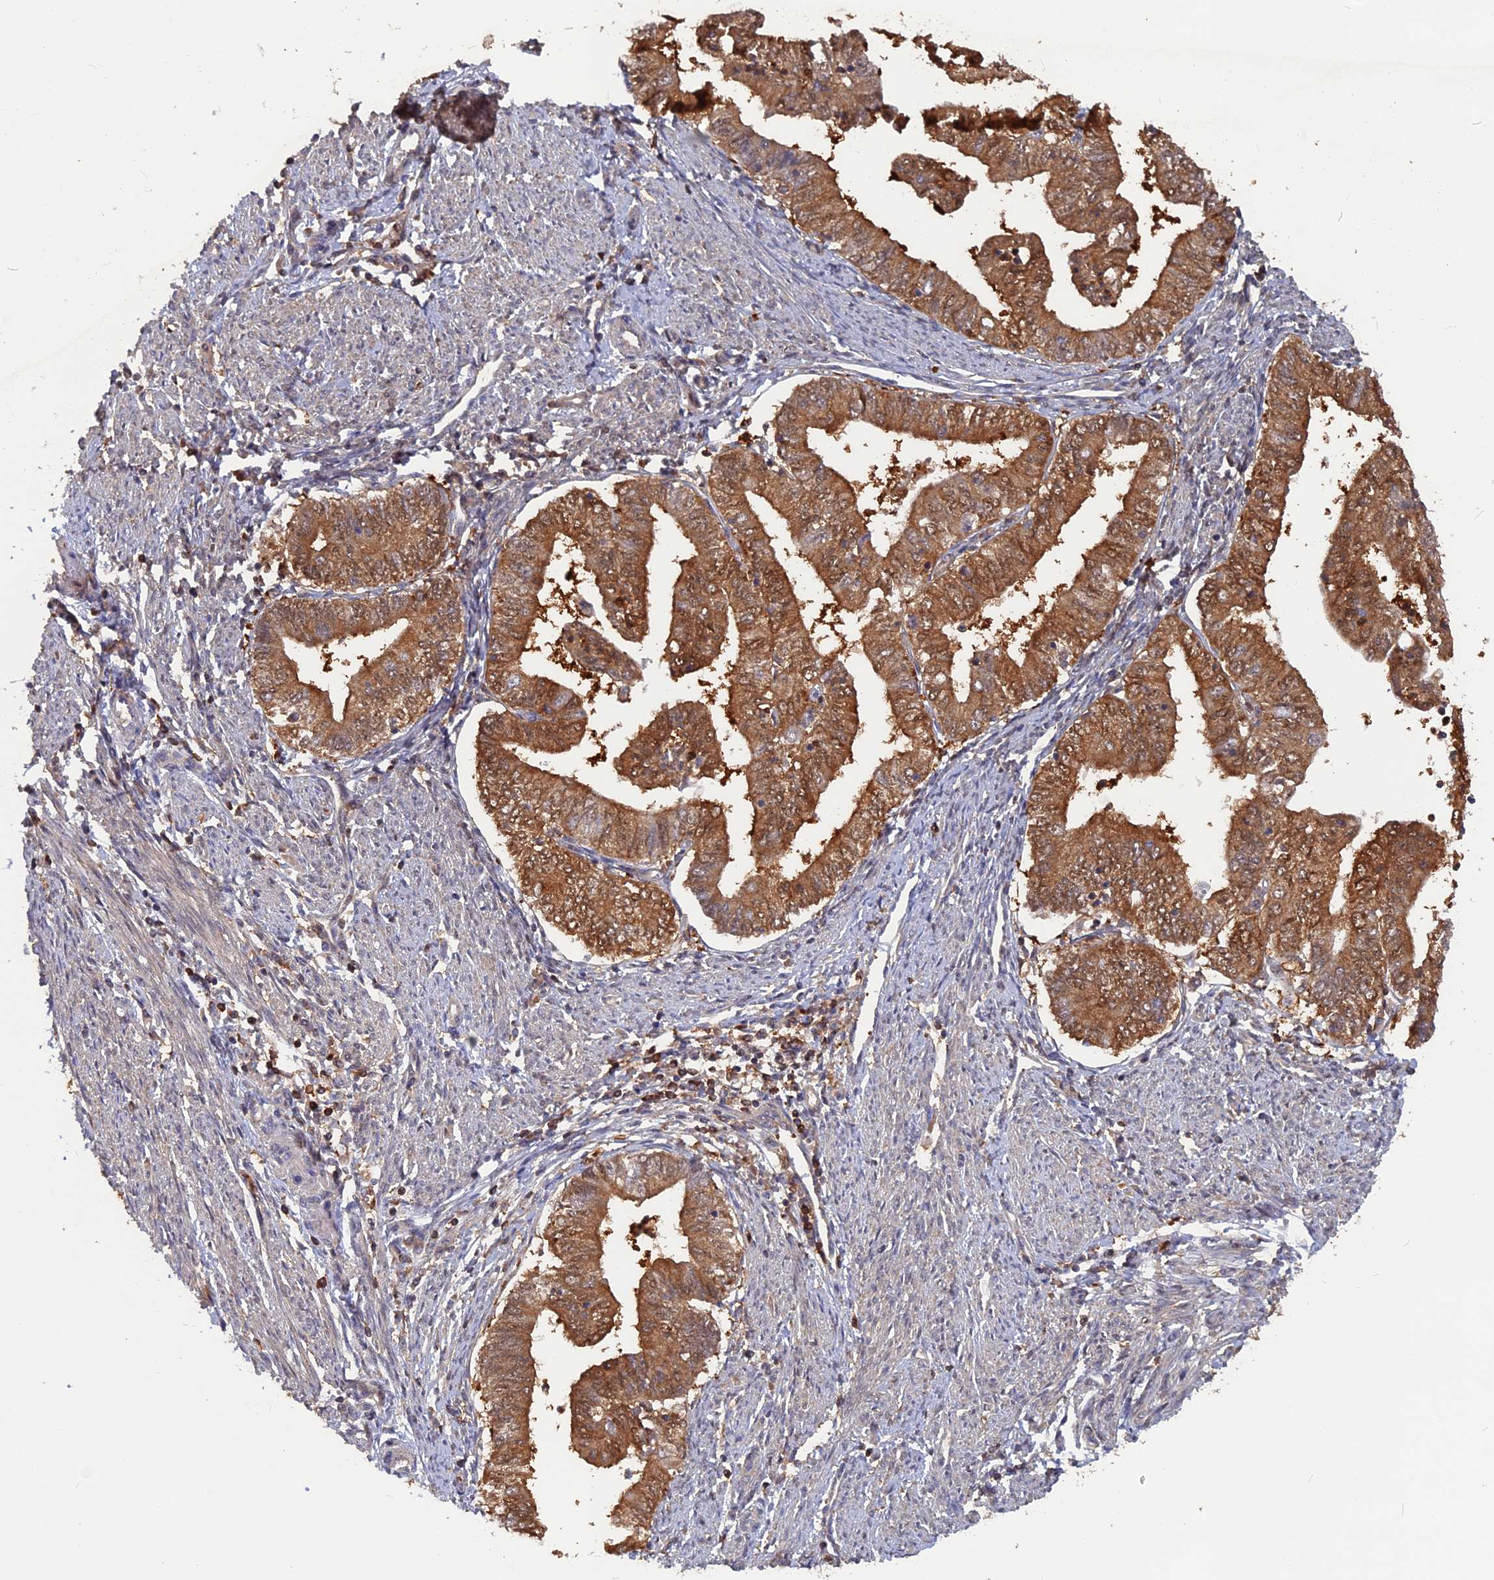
{"staining": {"intensity": "moderate", "quantity": ">75%", "location": "cytoplasmic/membranous,nuclear"}, "tissue": "endometrial cancer", "cell_type": "Tumor cells", "image_type": "cancer", "snomed": [{"axis": "morphology", "description": "Adenocarcinoma, NOS"}, {"axis": "topography", "description": "Endometrium"}], "caption": "A medium amount of moderate cytoplasmic/membranous and nuclear positivity is appreciated in about >75% of tumor cells in endometrial cancer tissue.", "gene": "BLVRA", "patient": {"sex": "female", "age": 66}}